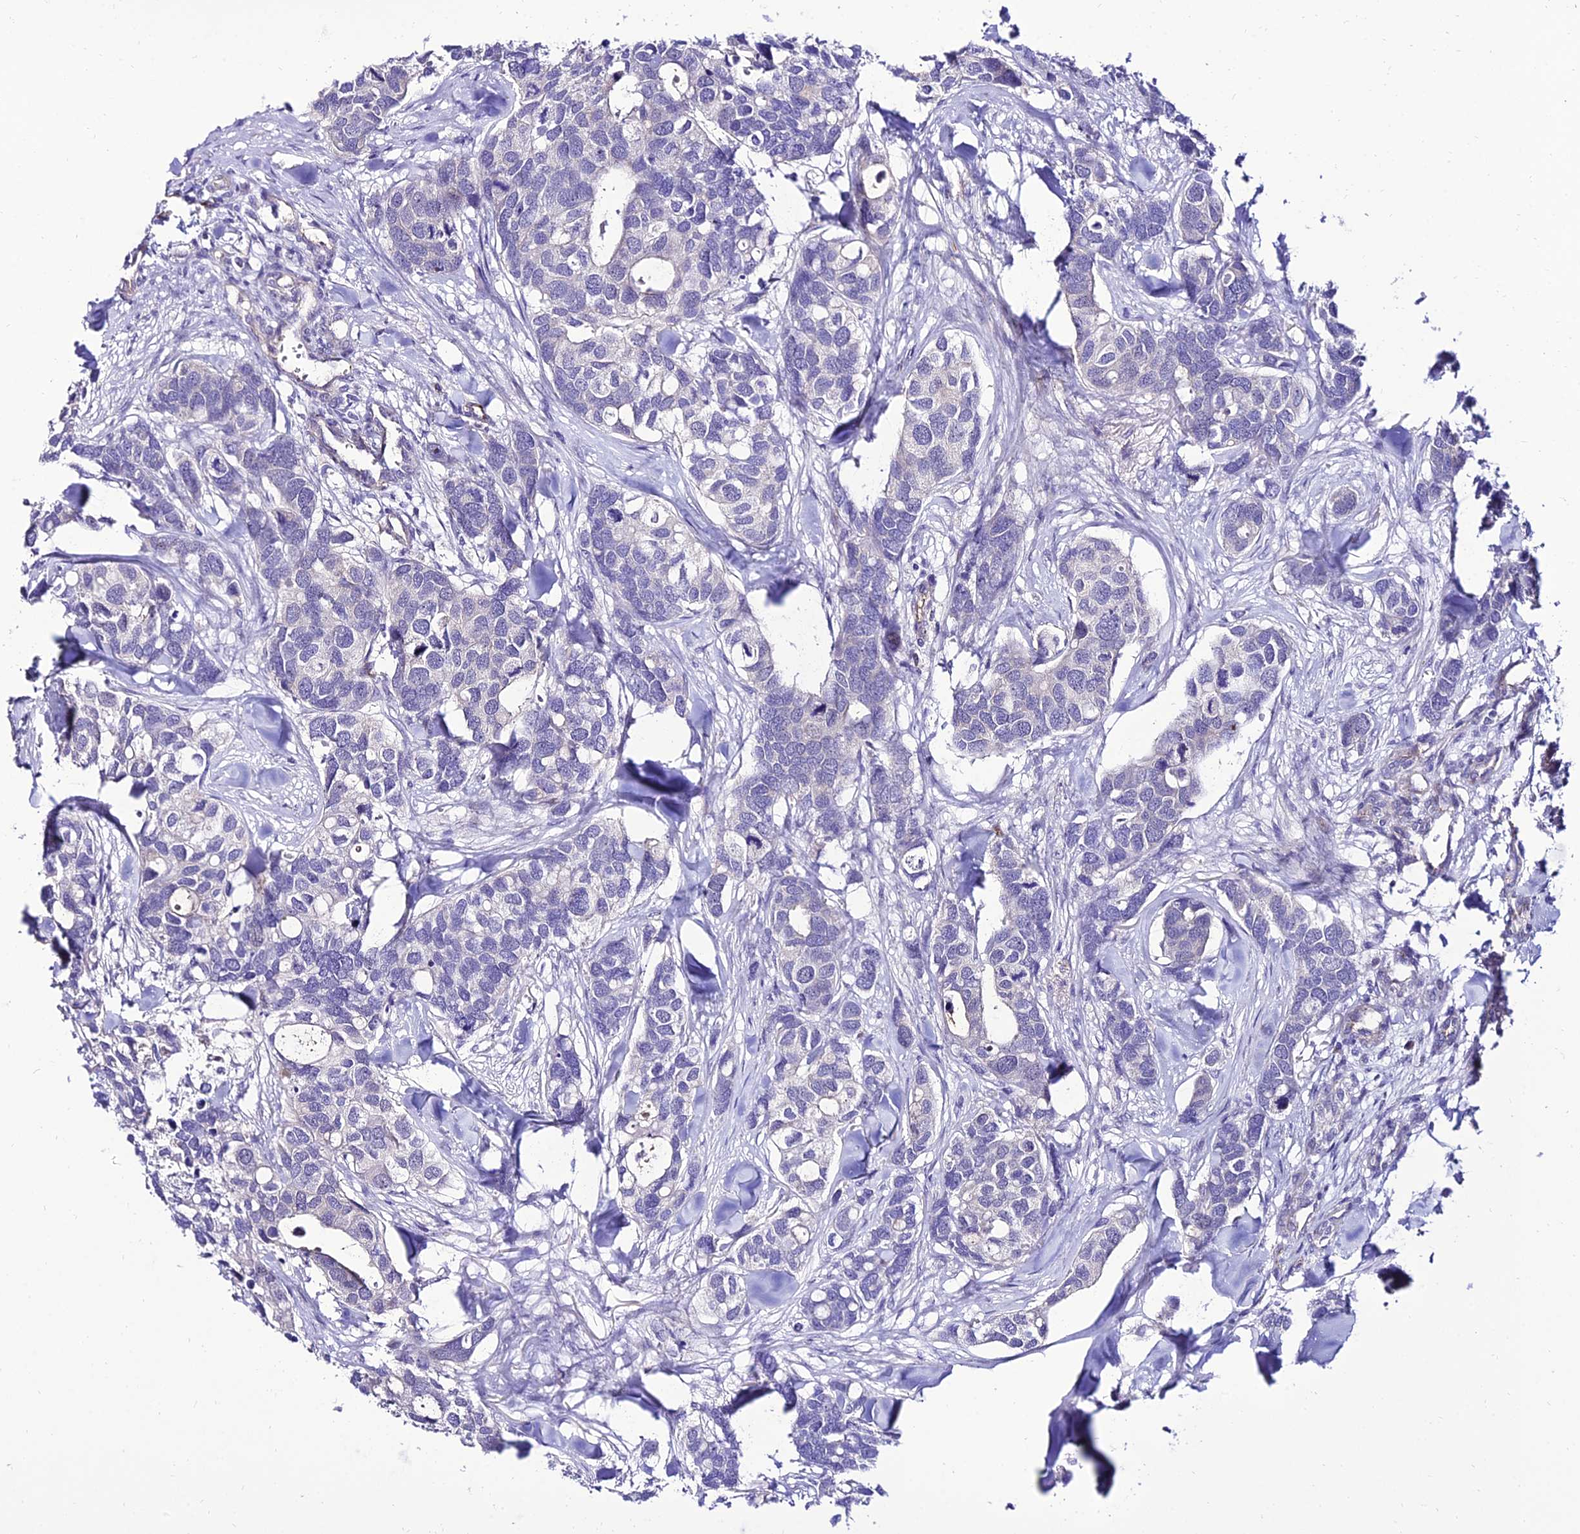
{"staining": {"intensity": "negative", "quantity": "none", "location": "none"}, "tissue": "breast cancer", "cell_type": "Tumor cells", "image_type": "cancer", "snomed": [{"axis": "morphology", "description": "Duct carcinoma"}, {"axis": "topography", "description": "Breast"}], "caption": "The IHC histopathology image has no significant positivity in tumor cells of breast invasive ductal carcinoma tissue. The staining is performed using DAB (3,3'-diaminobenzidine) brown chromogen with nuclei counter-stained in using hematoxylin.", "gene": "ALDH3B2", "patient": {"sex": "female", "age": 83}}